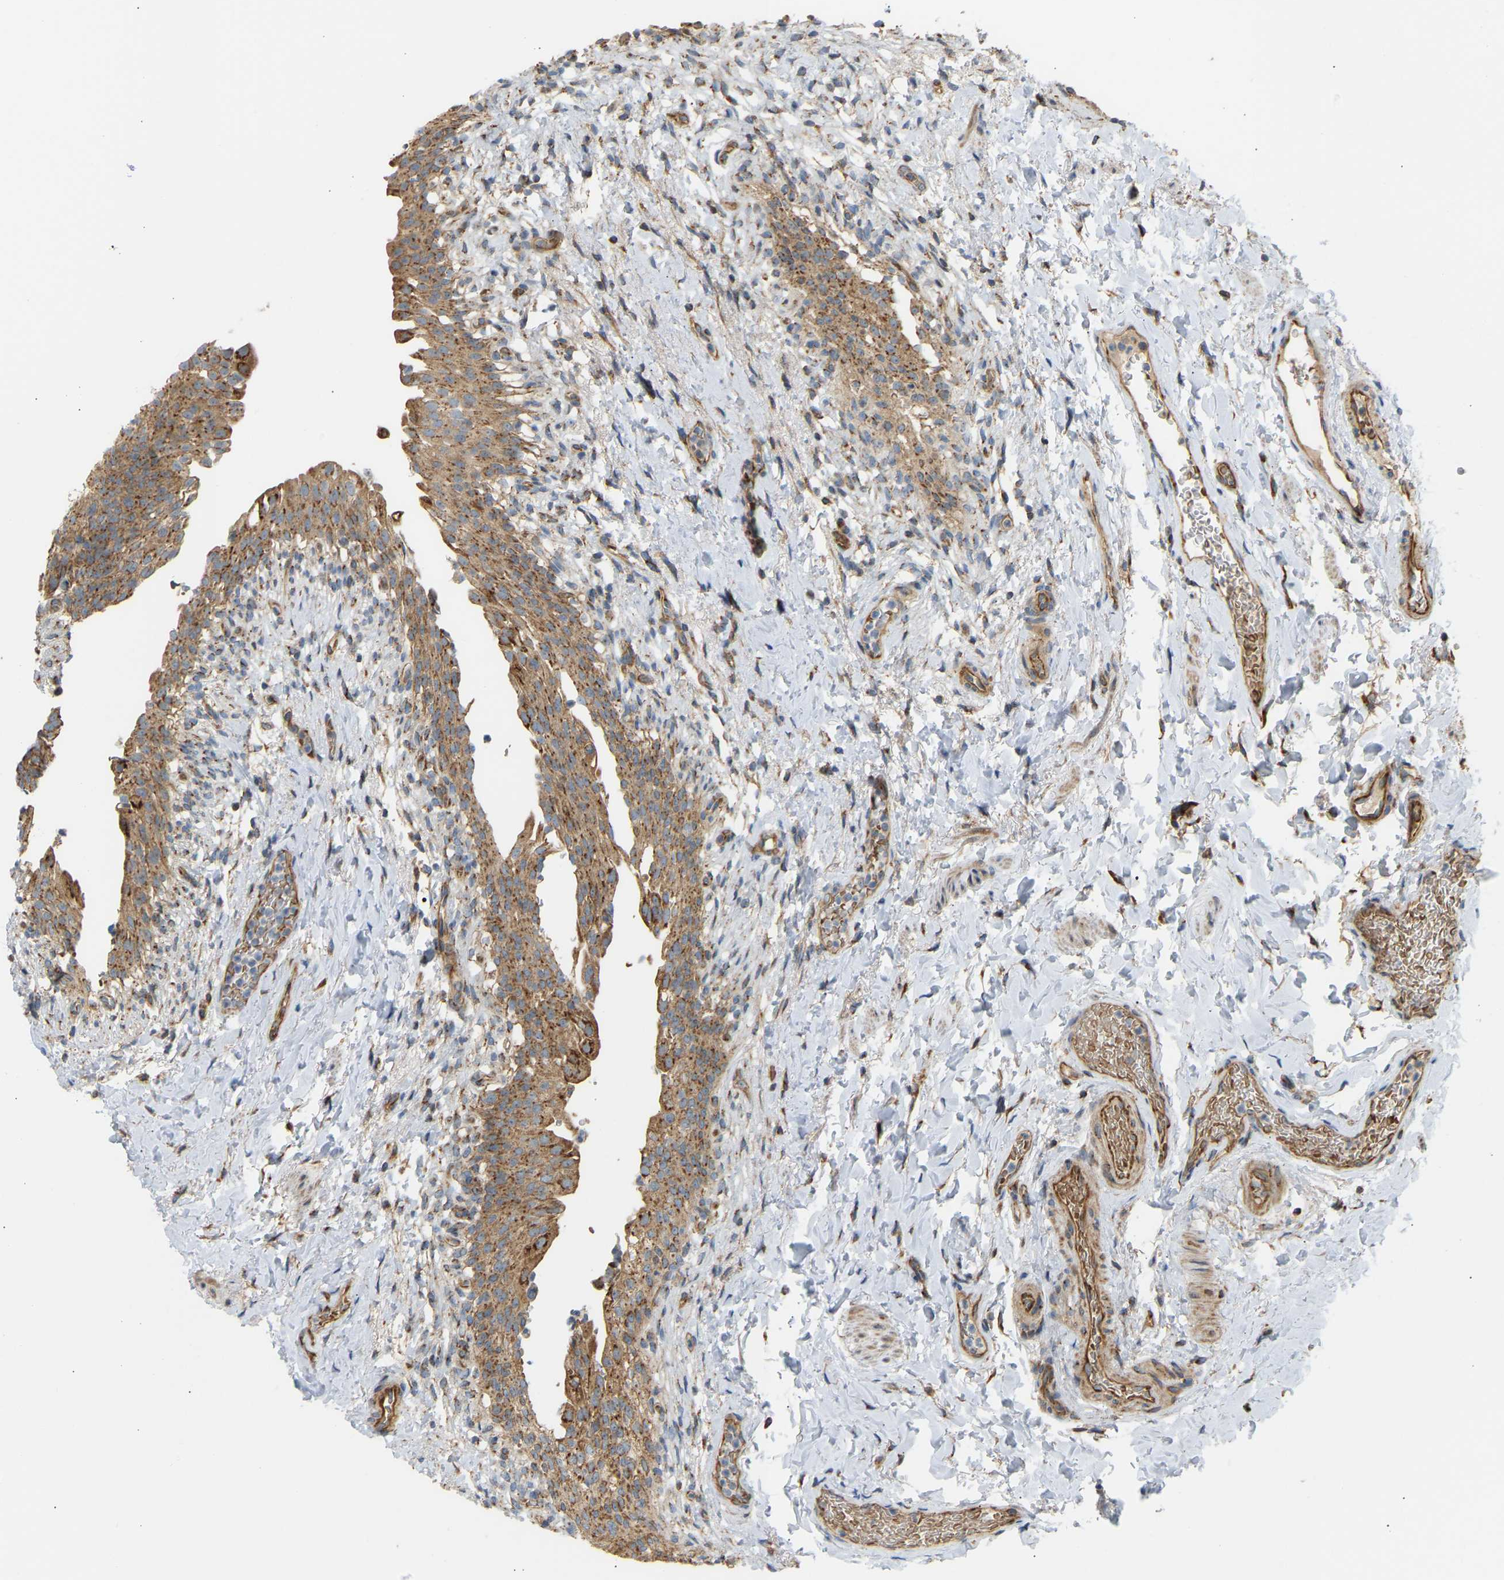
{"staining": {"intensity": "strong", "quantity": ">75%", "location": "cytoplasmic/membranous"}, "tissue": "urinary bladder", "cell_type": "Urothelial cells", "image_type": "normal", "snomed": [{"axis": "morphology", "description": "Normal tissue, NOS"}, {"axis": "topography", "description": "Urinary bladder"}], "caption": "Immunohistochemical staining of unremarkable urinary bladder displays strong cytoplasmic/membranous protein expression in about >75% of urothelial cells. Nuclei are stained in blue.", "gene": "YIPF2", "patient": {"sex": "female", "age": 60}}